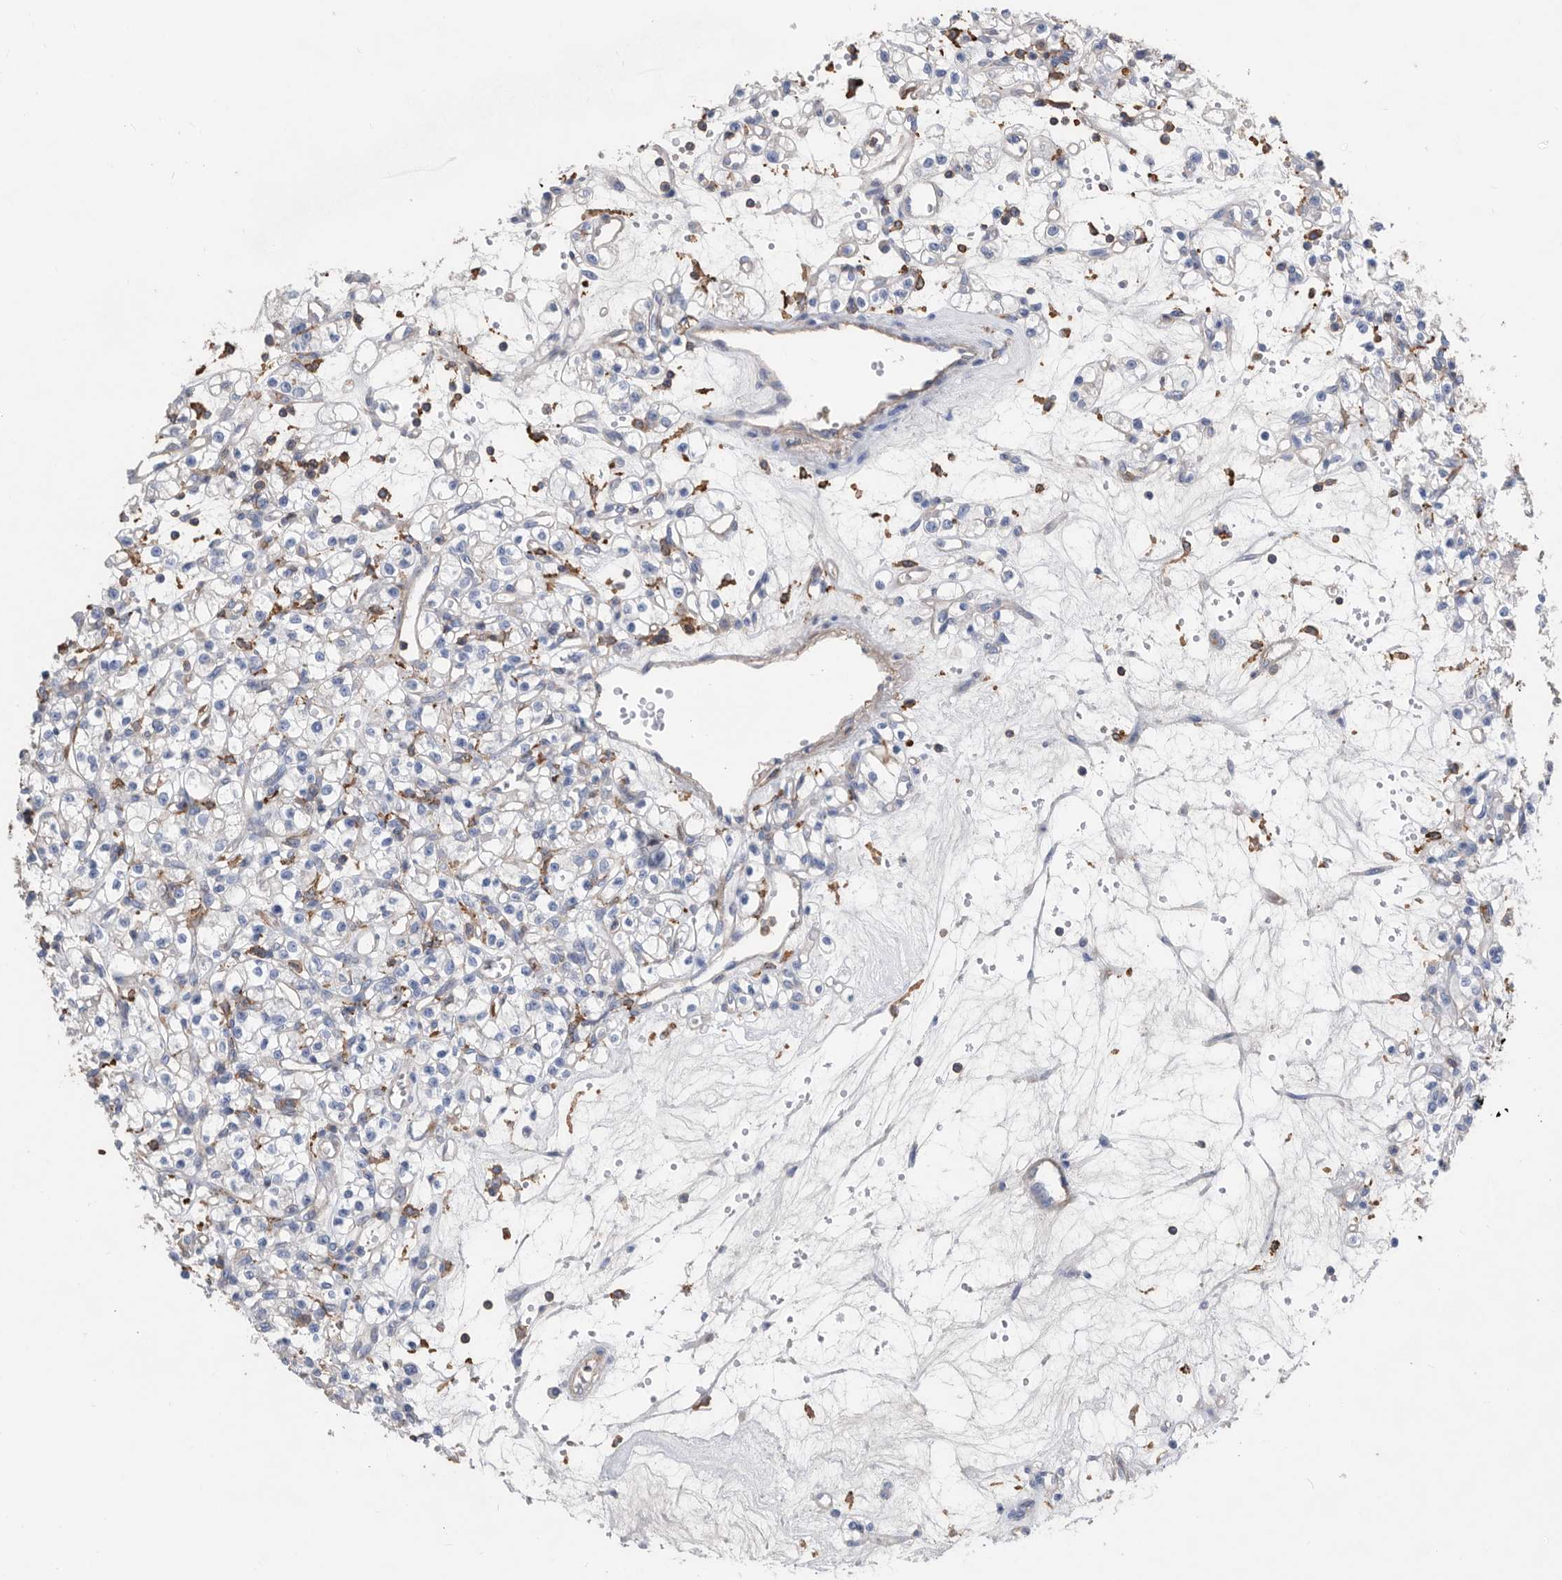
{"staining": {"intensity": "negative", "quantity": "none", "location": "none"}, "tissue": "renal cancer", "cell_type": "Tumor cells", "image_type": "cancer", "snomed": [{"axis": "morphology", "description": "Adenocarcinoma, NOS"}, {"axis": "topography", "description": "Kidney"}], "caption": "This is an immunohistochemistry histopathology image of human renal adenocarcinoma. There is no staining in tumor cells.", "gene": "MS4A4A", "patient": {"sex": "female", "age": 59}}